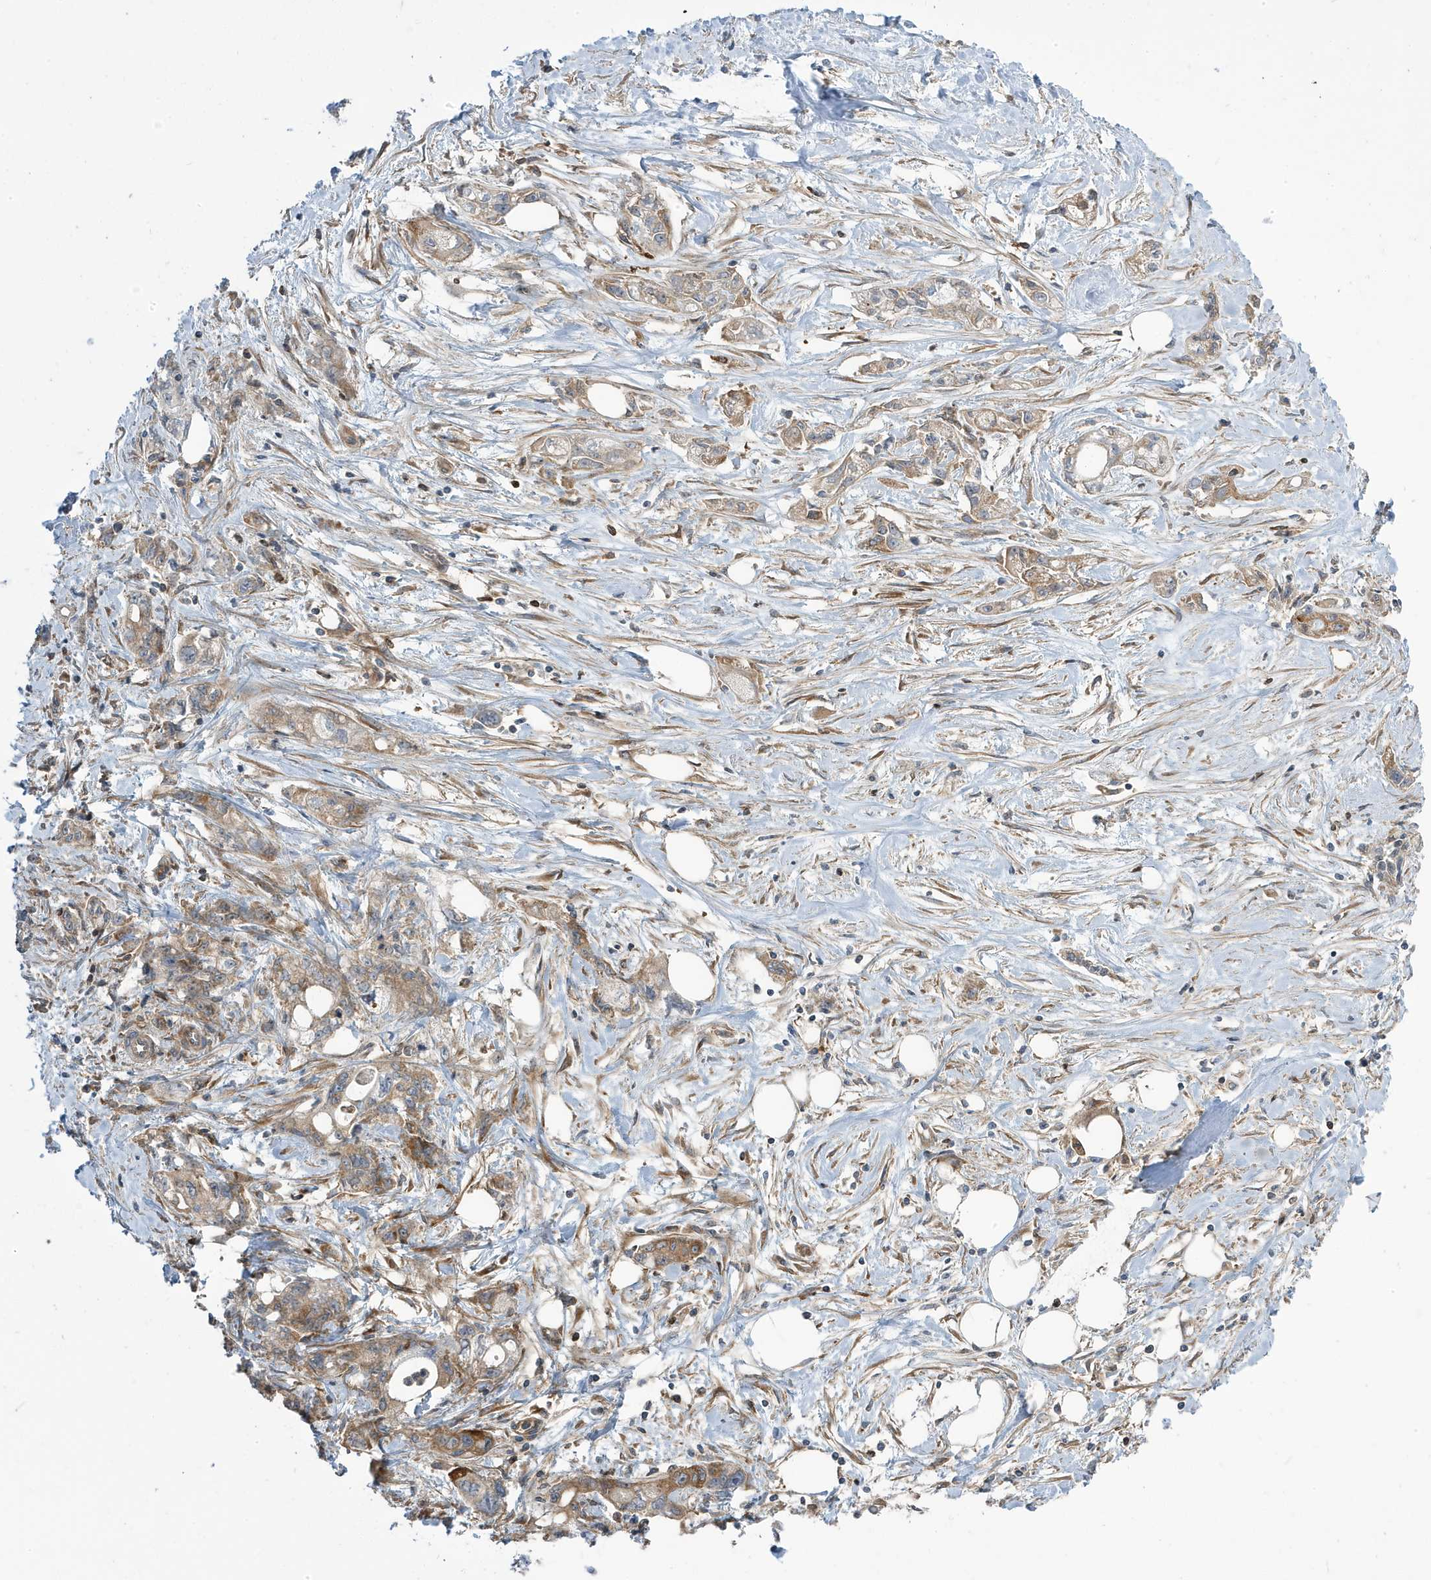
{"staining": {"intensity": "weak", "quantity": "25%-75%", "location": "cytoplasmic/membranous"}, "tissue": "pancreatic cancer", "cell_type": "Tumor cells", "image_type": "cancer", "snomed": [{"axis": "morphology", "description": "Adenocarcinoma, NOS"}, {"axis": "topography", "description": "Pancreas"}], "caption": "About 25%-75% of tumor cells in human pancreatic cancer (adenocarcinoma) display weak cytoplasmic/membranous protein positivity as visualized by brown immunohistochemical staining.", "gene": "STAM", "patient": {"sex": "male", "age": 70}}